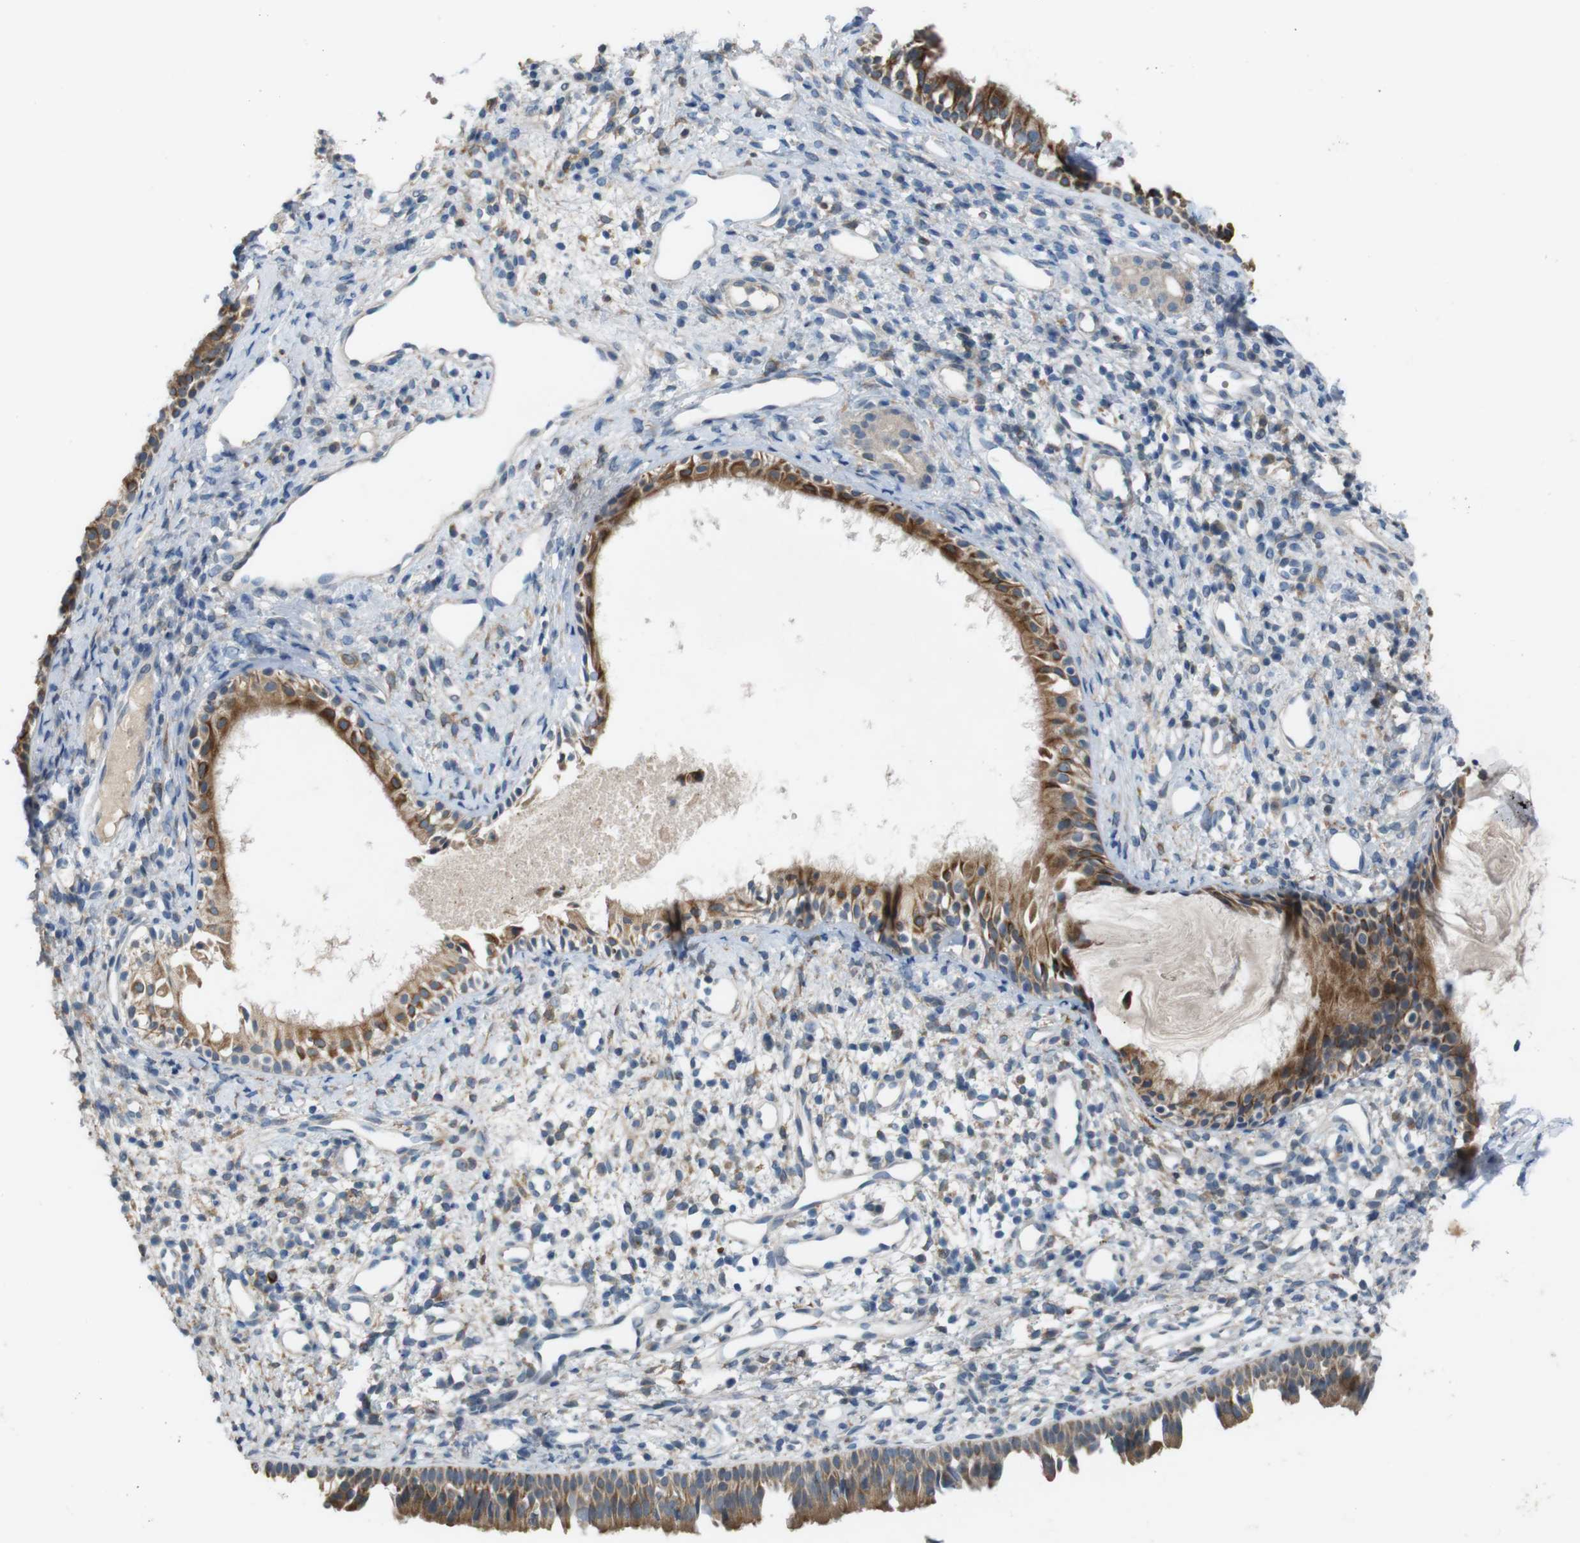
{"staining": {"intensity": "moderate", "quantity": ">75%", "location": "cytoplasmic/membranous"}, "tissue": "nasopharynx", "cell_type": "Respiratory epithelial cells", "image_type": "normal", "snomed": [{"axis": "morphology", "description": "Normal tissue, NOS"}, {"axis": "topography", "description": "Nasopharynx"}], "caption": "This histopathology image shows immunohistochemistry staining of normal human nasopharynx, with medium moderate cytoplasmic/membranous expression in approximately >75% of respiratory epithelial cells.", "gene": "MOGAT3", "patient": {"sex": "male", "age": 22}}